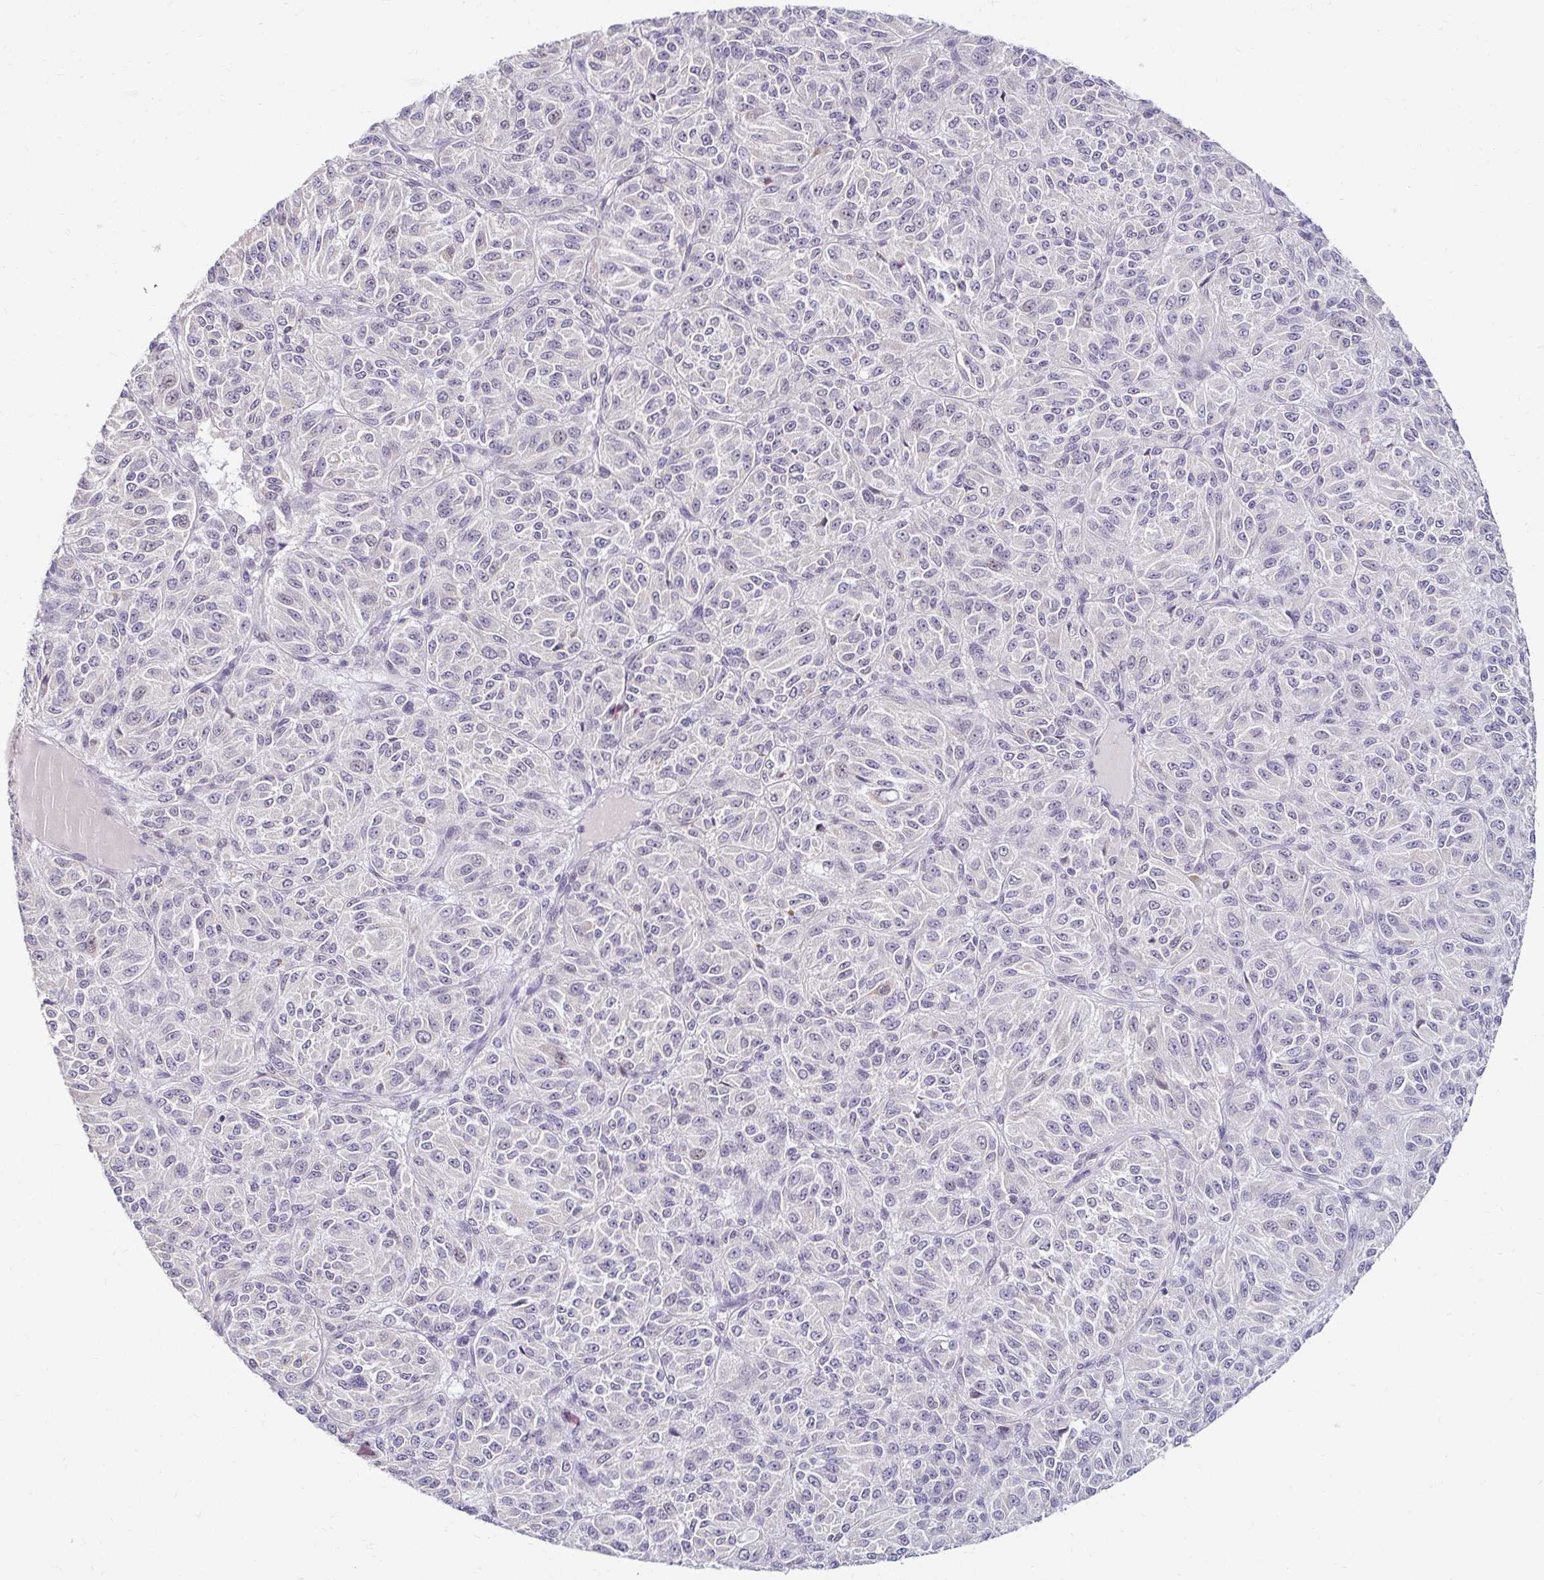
{"staining": {"intensity": "negative", "quantity": "none", "location": "none"}, "tissue": "melanoma", "cell_type": "Tumor cells", "image_type": "cancer", "snomed": [{"axis": "morphology", "description": "Malignant melanoma, Metastatic site"}, {"axis": "topography", "description": "Brain"}], "caption": "Human melanoma stained for a protein using IHC reveals no staining in tumor cells.", "gene": "DDN", "patient": {"sex": "female", "age": 56}}